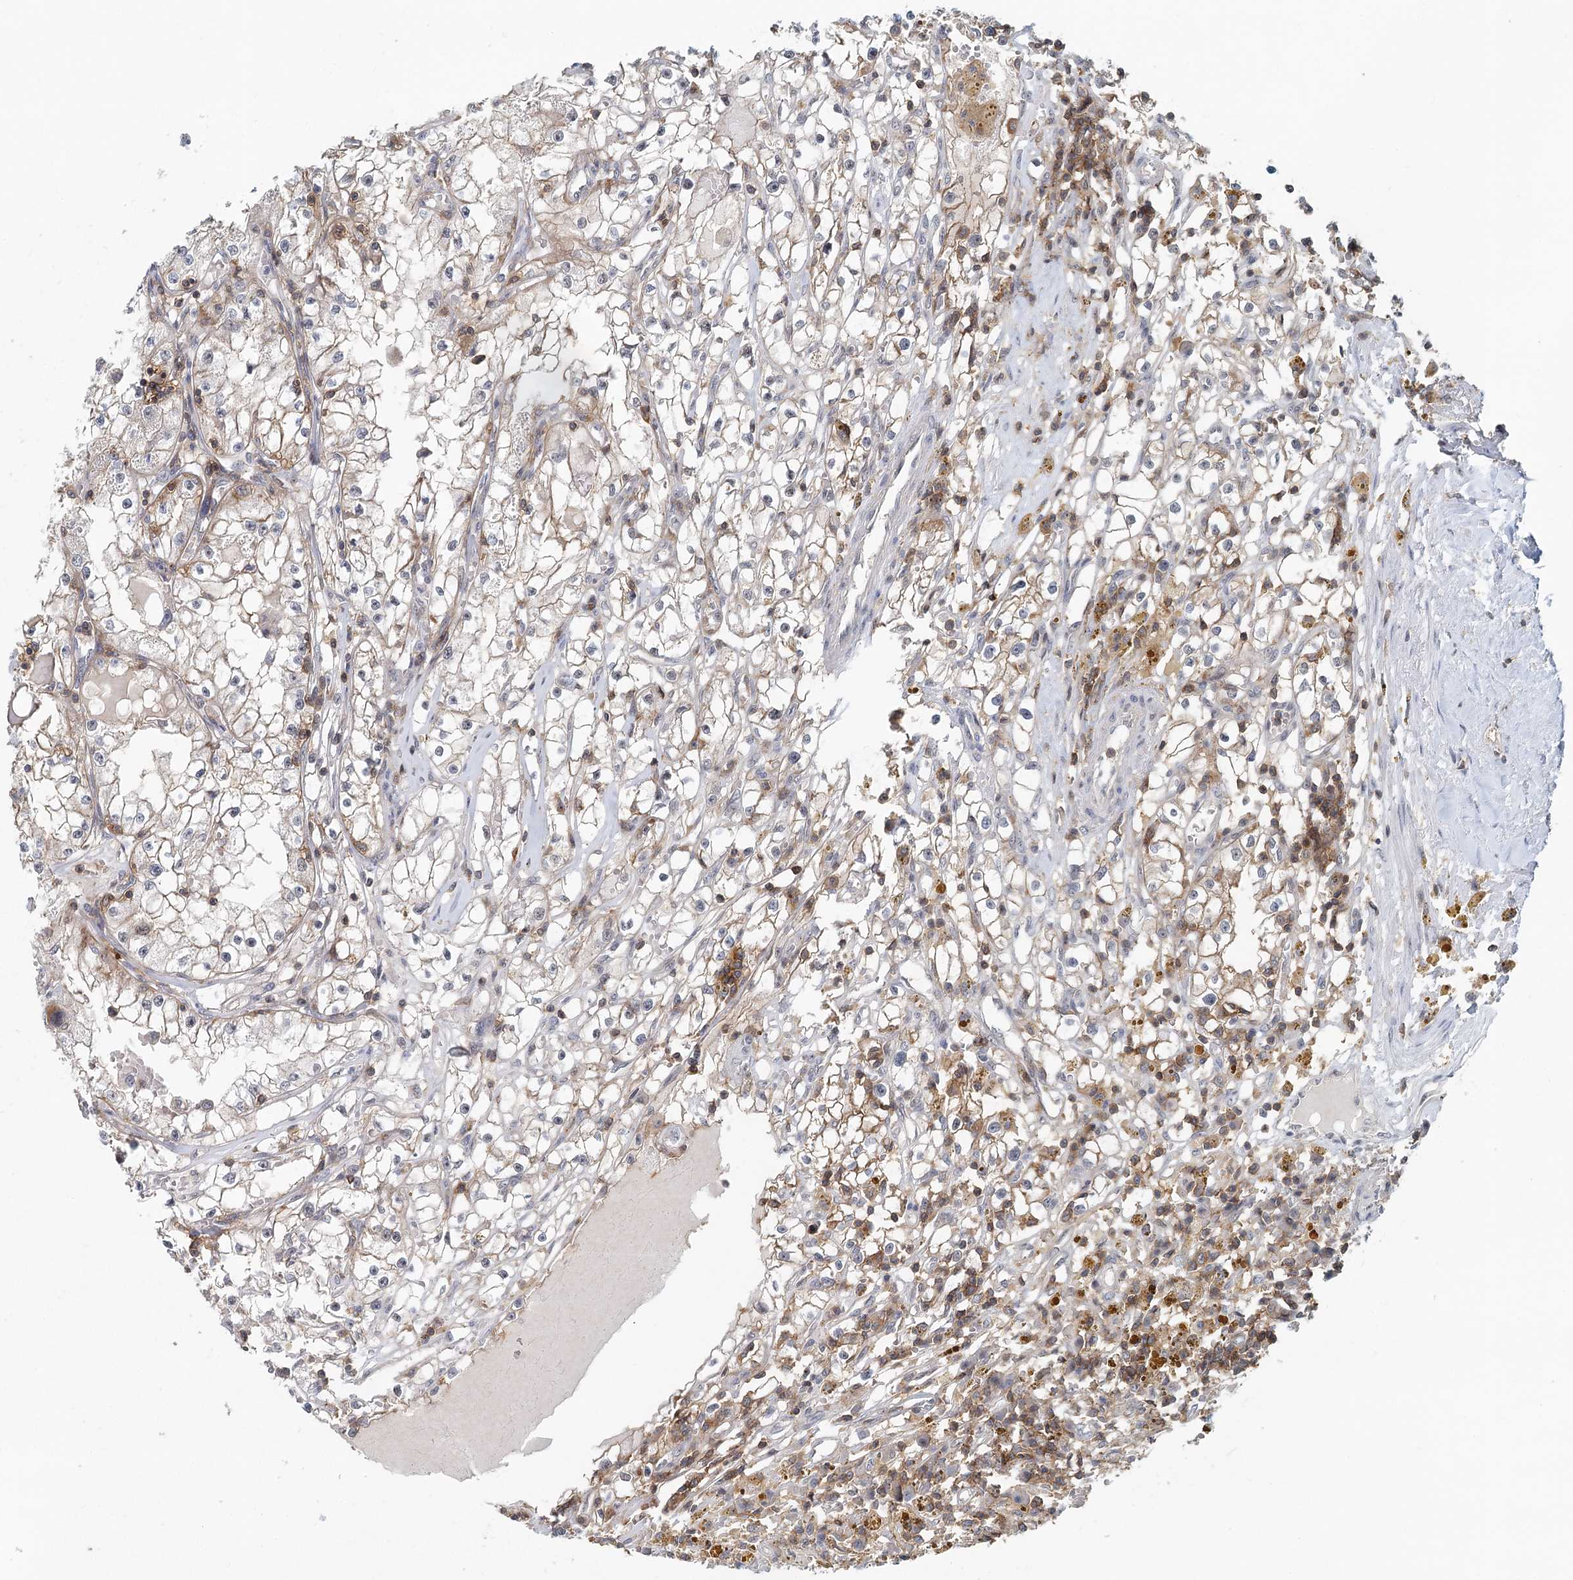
{"staining": {"intensity": "negative", "quantity": "none", "location": "none"}, "tissue": "renal cancer", "cell_type": "Tumor cells", "image_type": "cancer", "snomed": [{"axis": "morphology", "description": "Adenocarcinoma, NOS"}, {"axis": "topography", "description": "Kidney"}], "caption": "Tumor cells show no significant protein positivity in renal cancer (adenocarcinoma).", "gene": "CDC42SE2", "patient": {"sex": "male", "age": 56}}